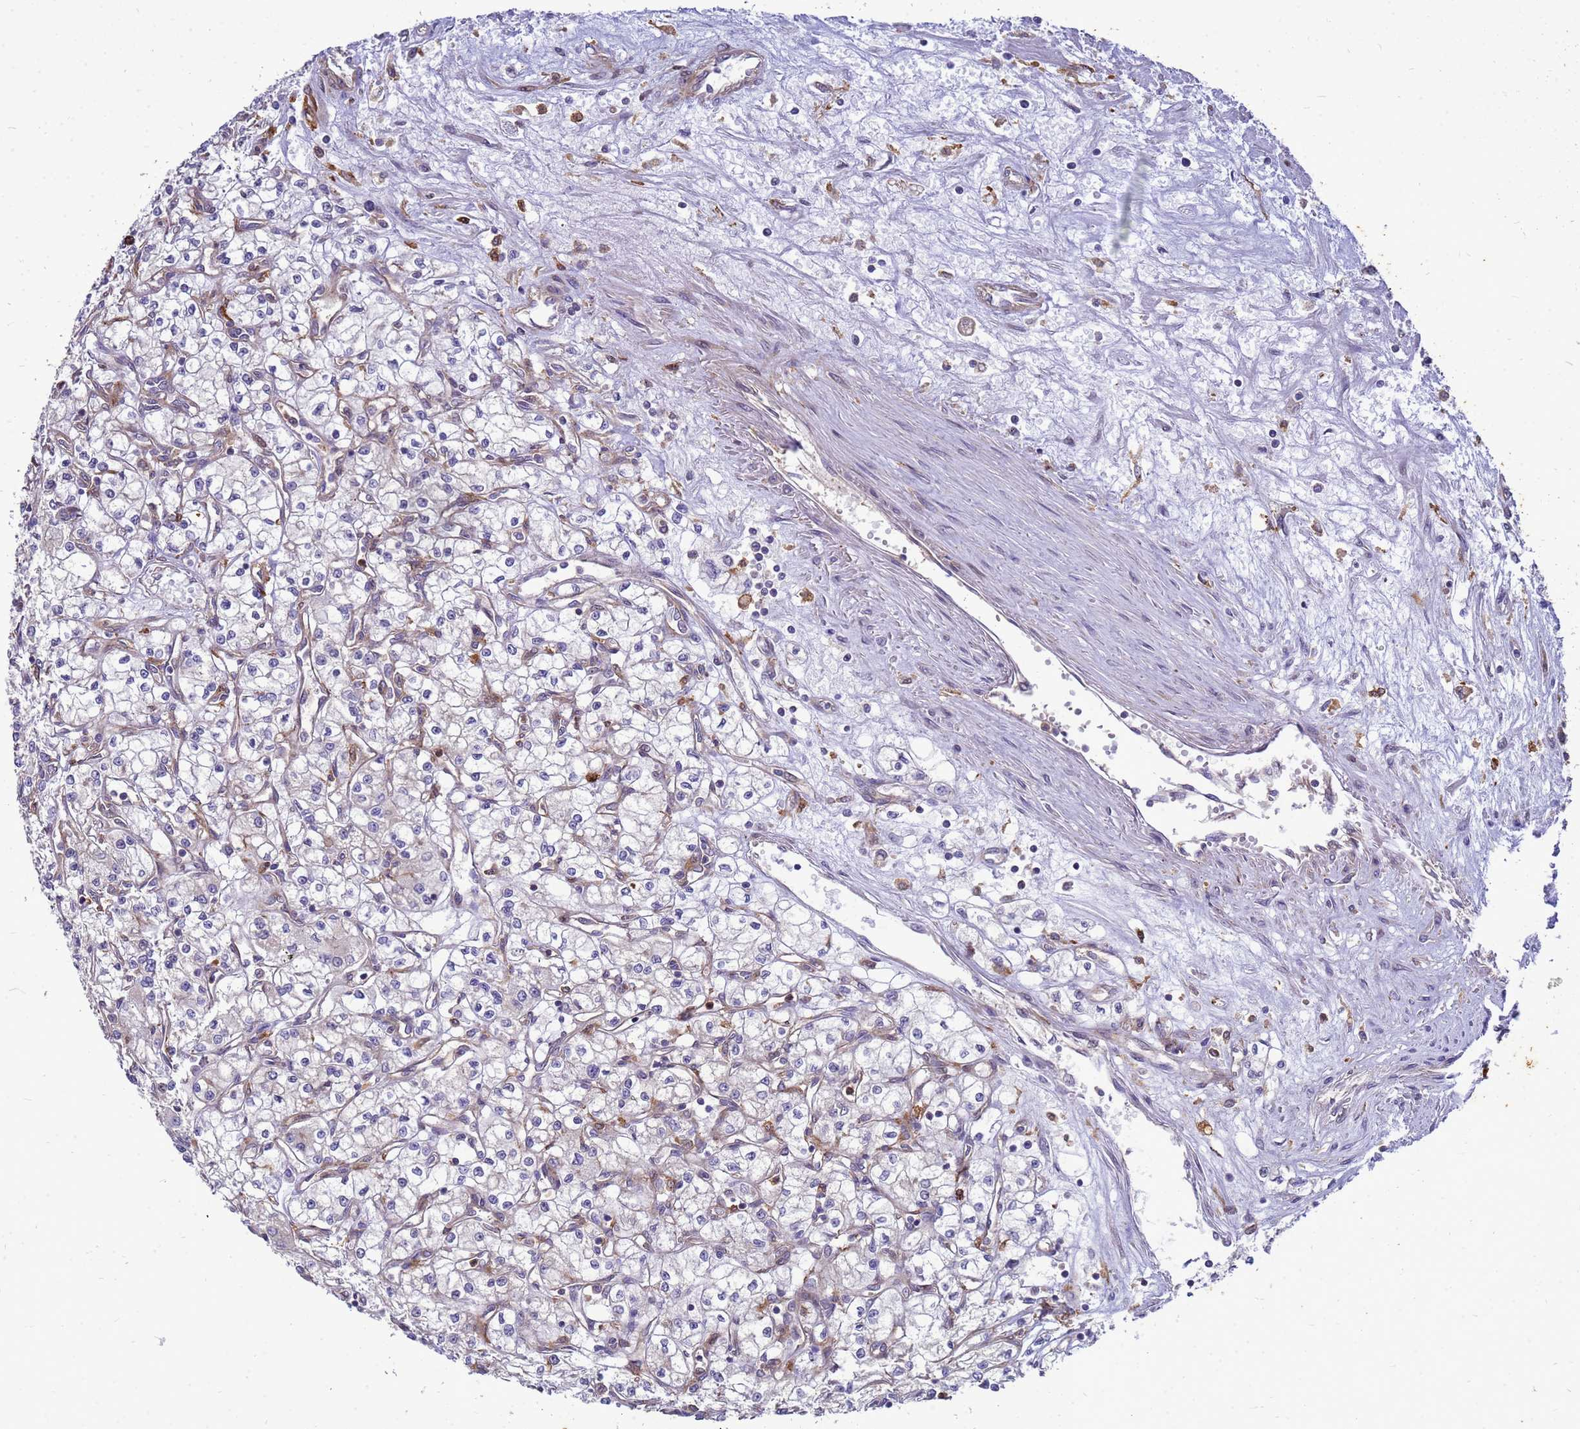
{"staining": {"intensity": "negative", "quantity": "none", "location": "none"}, "tissue": "renal cancer", "cell_type": "Tumor cells", "image_type": "cancer", "snomed": [{"axis": "morphology", "description": "Adenocarcinoma, NOS"}, {"axis": "topography", "description": "Kidney"}], "caption": "IHC of renal cancer demonstrates no expression in tumor cells. Nuclei are stained in blue.", "gene": "RNF215", "patient": {"sex": "male", "age": 59}}